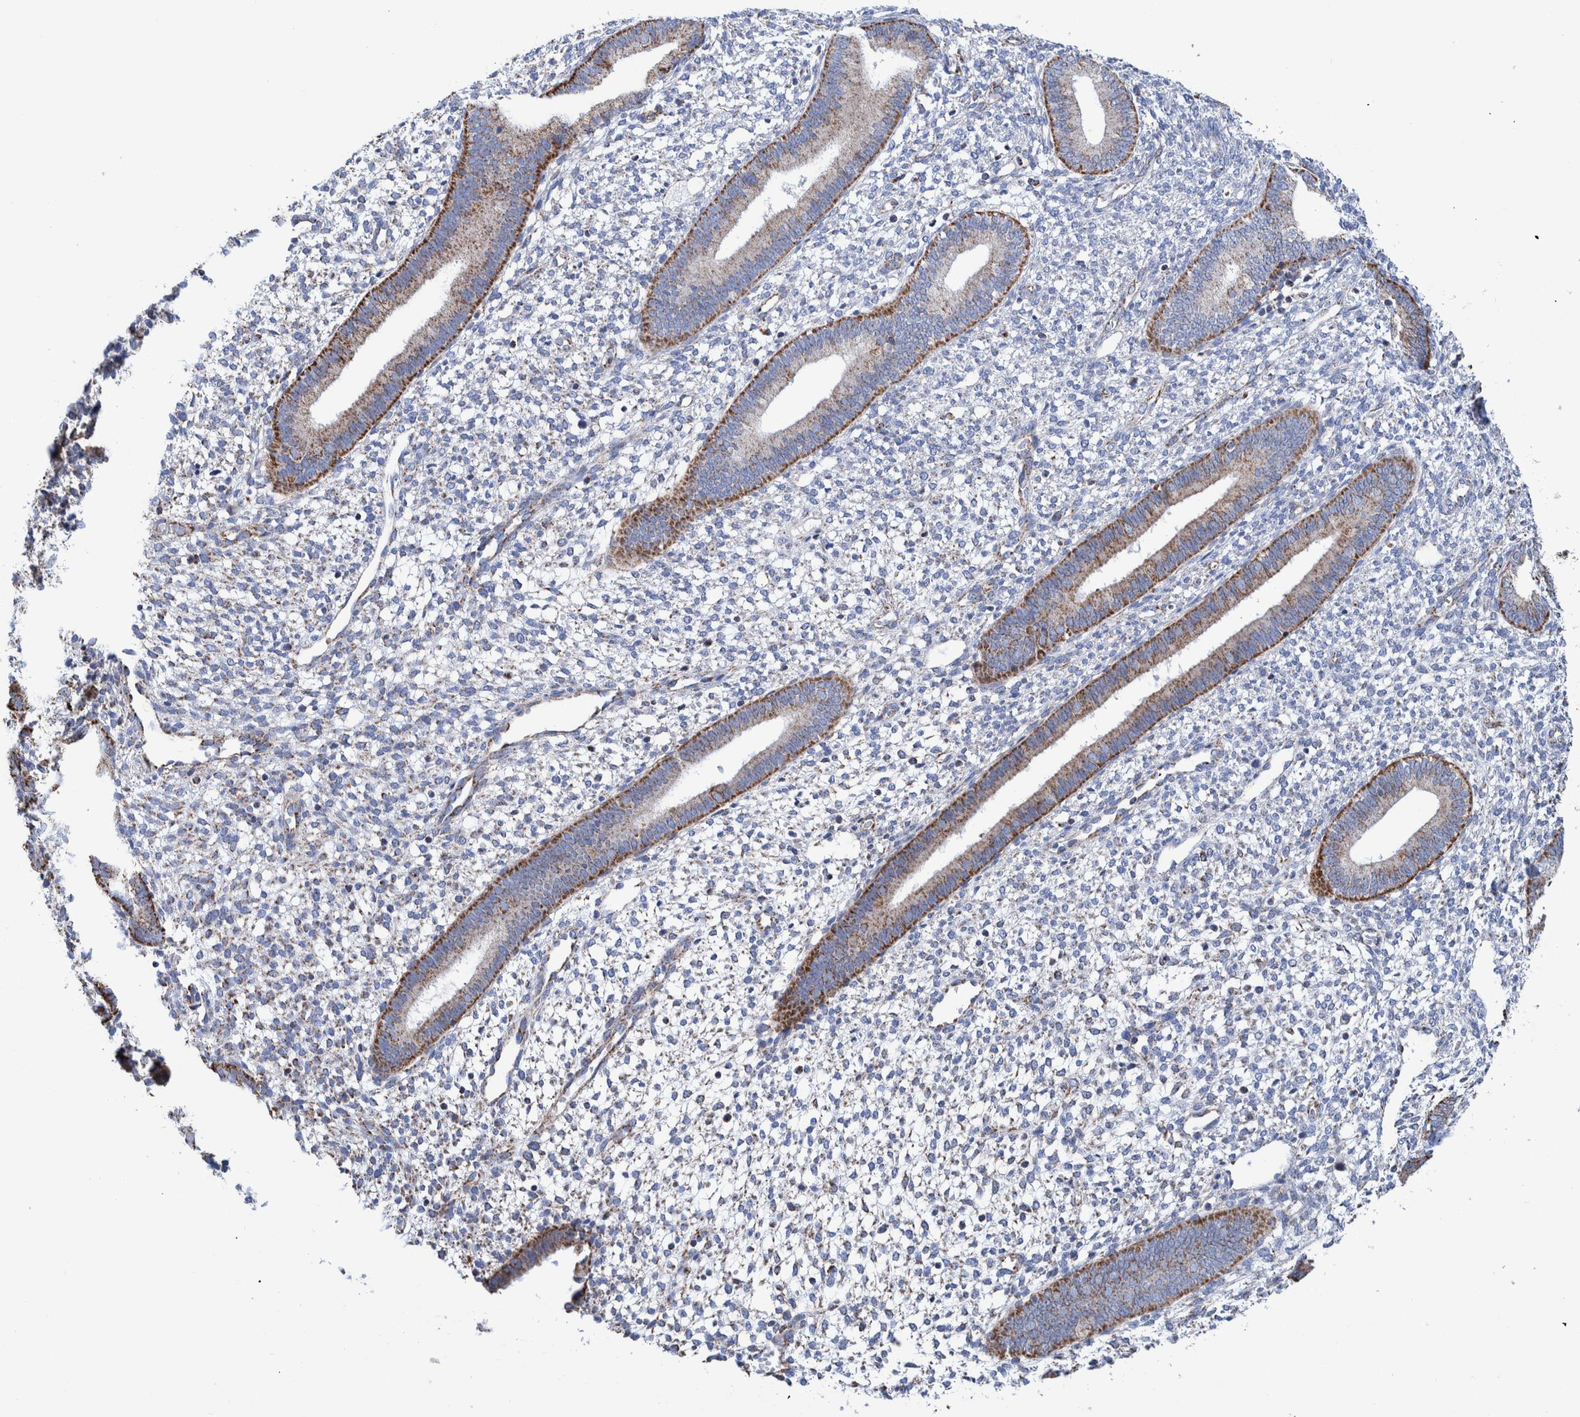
{"staining": {"intensity": "negative", "quantity": "none", "location": "none"}, "tissue": "endometrium", "cell_type": "Cells in endometrial stroma", "image_type": "normal", "snomed": [{"axis": "morphology", "description": "Normal tissue, NOS"}, {"axis": "topography", "description": "Endometrium"}], "caption": "IHC micrograph of unremarkable human endometrium stained for a protein (brown), which demonstrates no staining in cells in endometrial stroma. The staining was performed using DAB to visualize the protein expression in brown, while the nuclei were stained in blue with hematoxylin (Magnification: 20x).", "gene": "DECR1", "patient": {"sex": "female", "age": 46}}